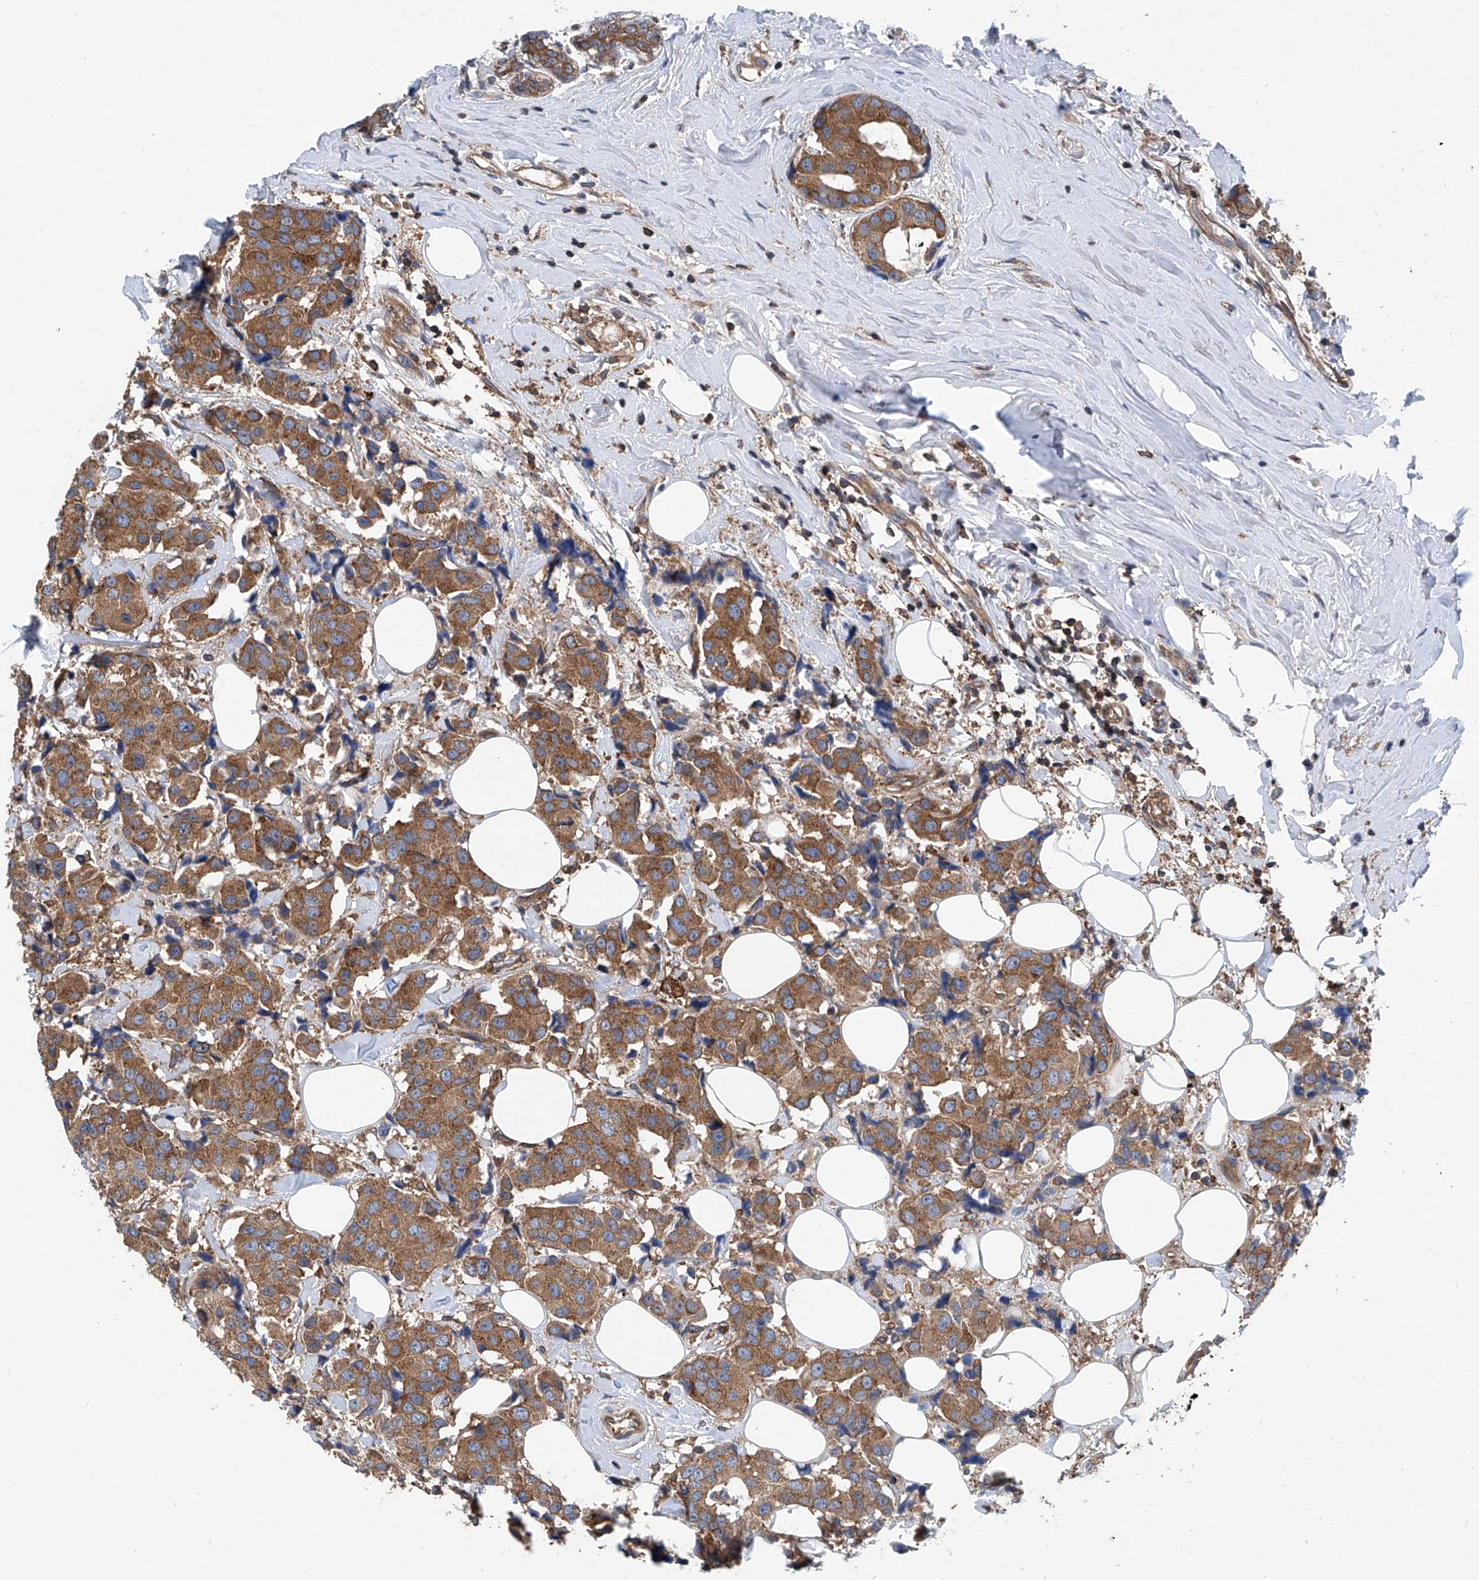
{"staining": {"intensity": "moderate", "quantity": ">75%", "location": "cytoplasmic/membranous"}, "tissue": "breast cancer", "cell_type": "Tumor cells", "image_type": "cancer", "snomed": [{"axis": "morphology", "description": "Normal tissue, NOS"}, {"axis": "morphology", "description": "Duct carcinoma"}, {"axis": "topography", "description": "Breast"}], "caption": "Immunohistochemistry (IHC) staining of breast invasive ductal carcinoma, which displays medium levels of moderate cytoplasmic/membranous positivity in about >75% of tumor cells indicating moderate cytoplasmic/membranous protein positivity. The staining was performed using DAB (brown) for protein detection and nuclei were counterstained in hematoxylin (blue).", "gene": "SMAP1", "patient": {"sex": "female", "age": 39}}